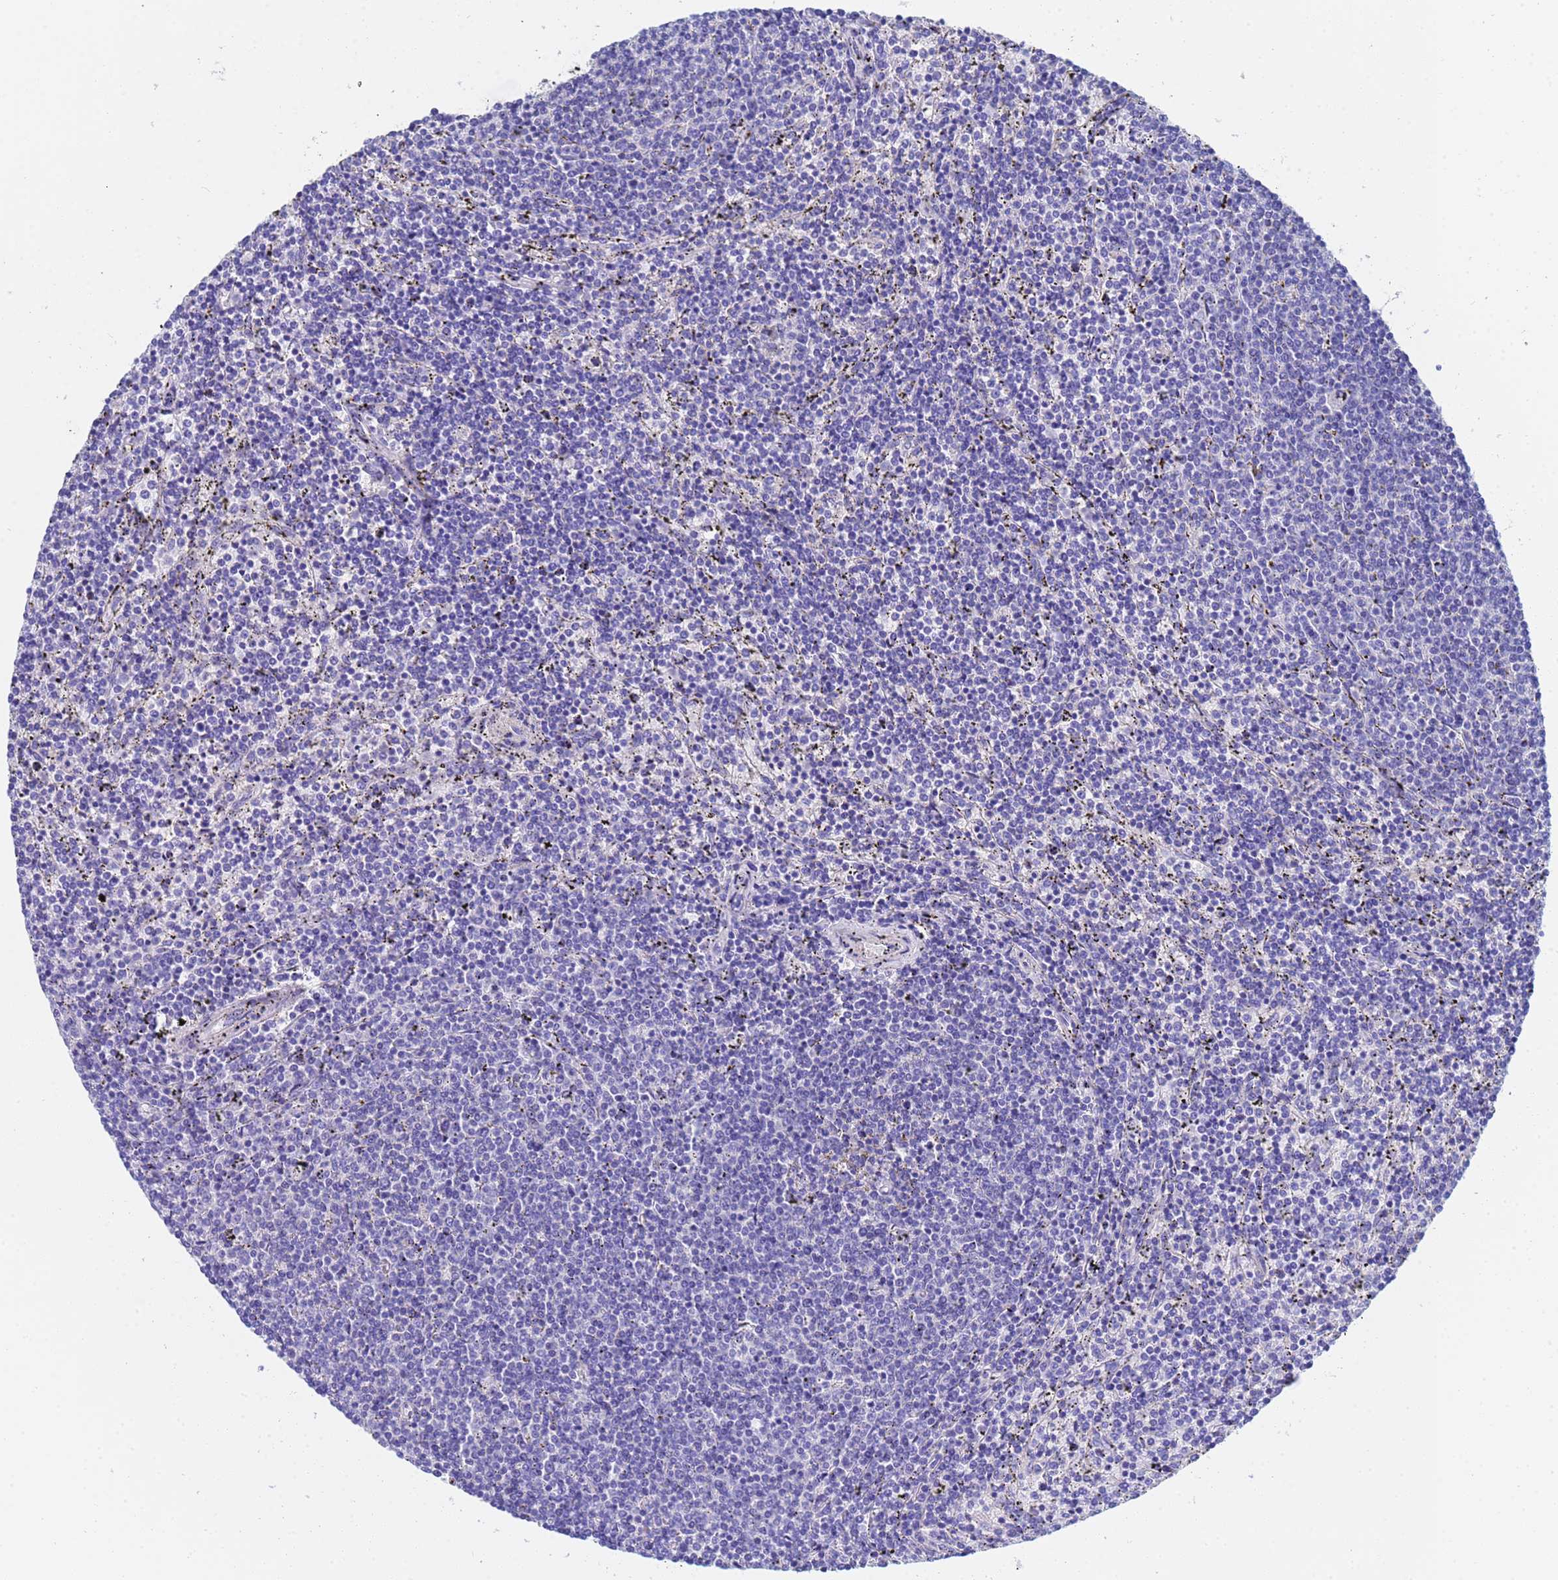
{"staining": {"intensity": "negative", "quantity": "none", "location": "none"}, "tissue": "lymphoma", "cell_type": "Tumor cells", "image_type": "cancer", "snomed": [{"axis": "morphology", "description": "Malignant lymphoma, non-Hodgkin's type, Low grade"}, {"axis": "topography", "description": "Spleen"}], "caption": "Human lymphoma stained for a protein using IHC displays no expression in tumor cells.", "gene": "CST4", "patient": {"sex": "female", "age": 50}}